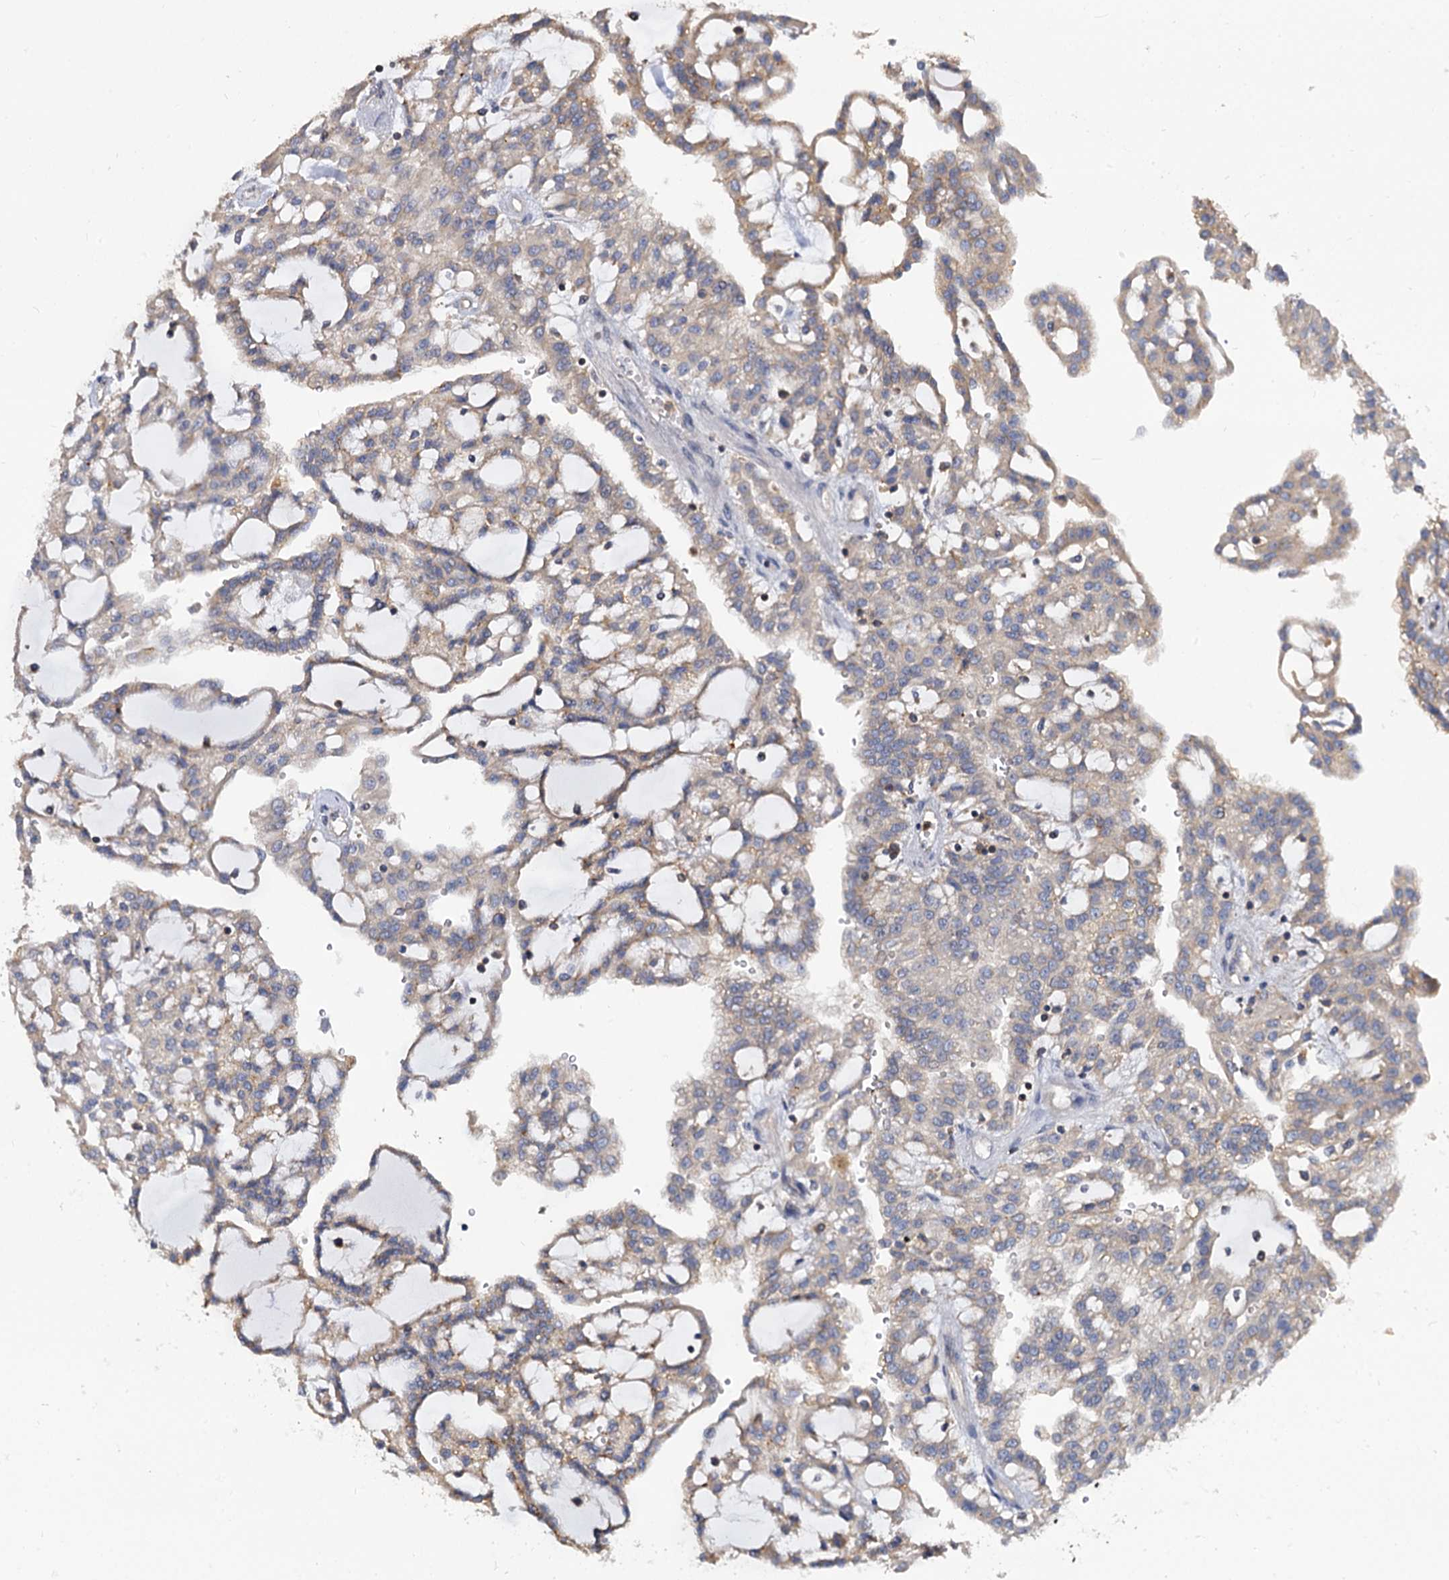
{"staining": {"intensity": "weak", "quantity": "25%-75%", "location": "cytoplasmic/membranous"}, "tissue": "renal cancer", "cell_type": "Tumor cells", "image_type": "cancer", "snomed": [{"axis": "morphology", "description": "Adenocarcinoma, NOS"}, {"axis": "topography", "description": "Kidney"}], "caption": "Immunohistochemistry of adenocarcinoma (renal) shows low levels of weak cytoplasmic/membranous expression in about 25%-75% of tumor cells.", "gene": "ANKRD13A", "patient": {"sex": "male", "age": 63}}